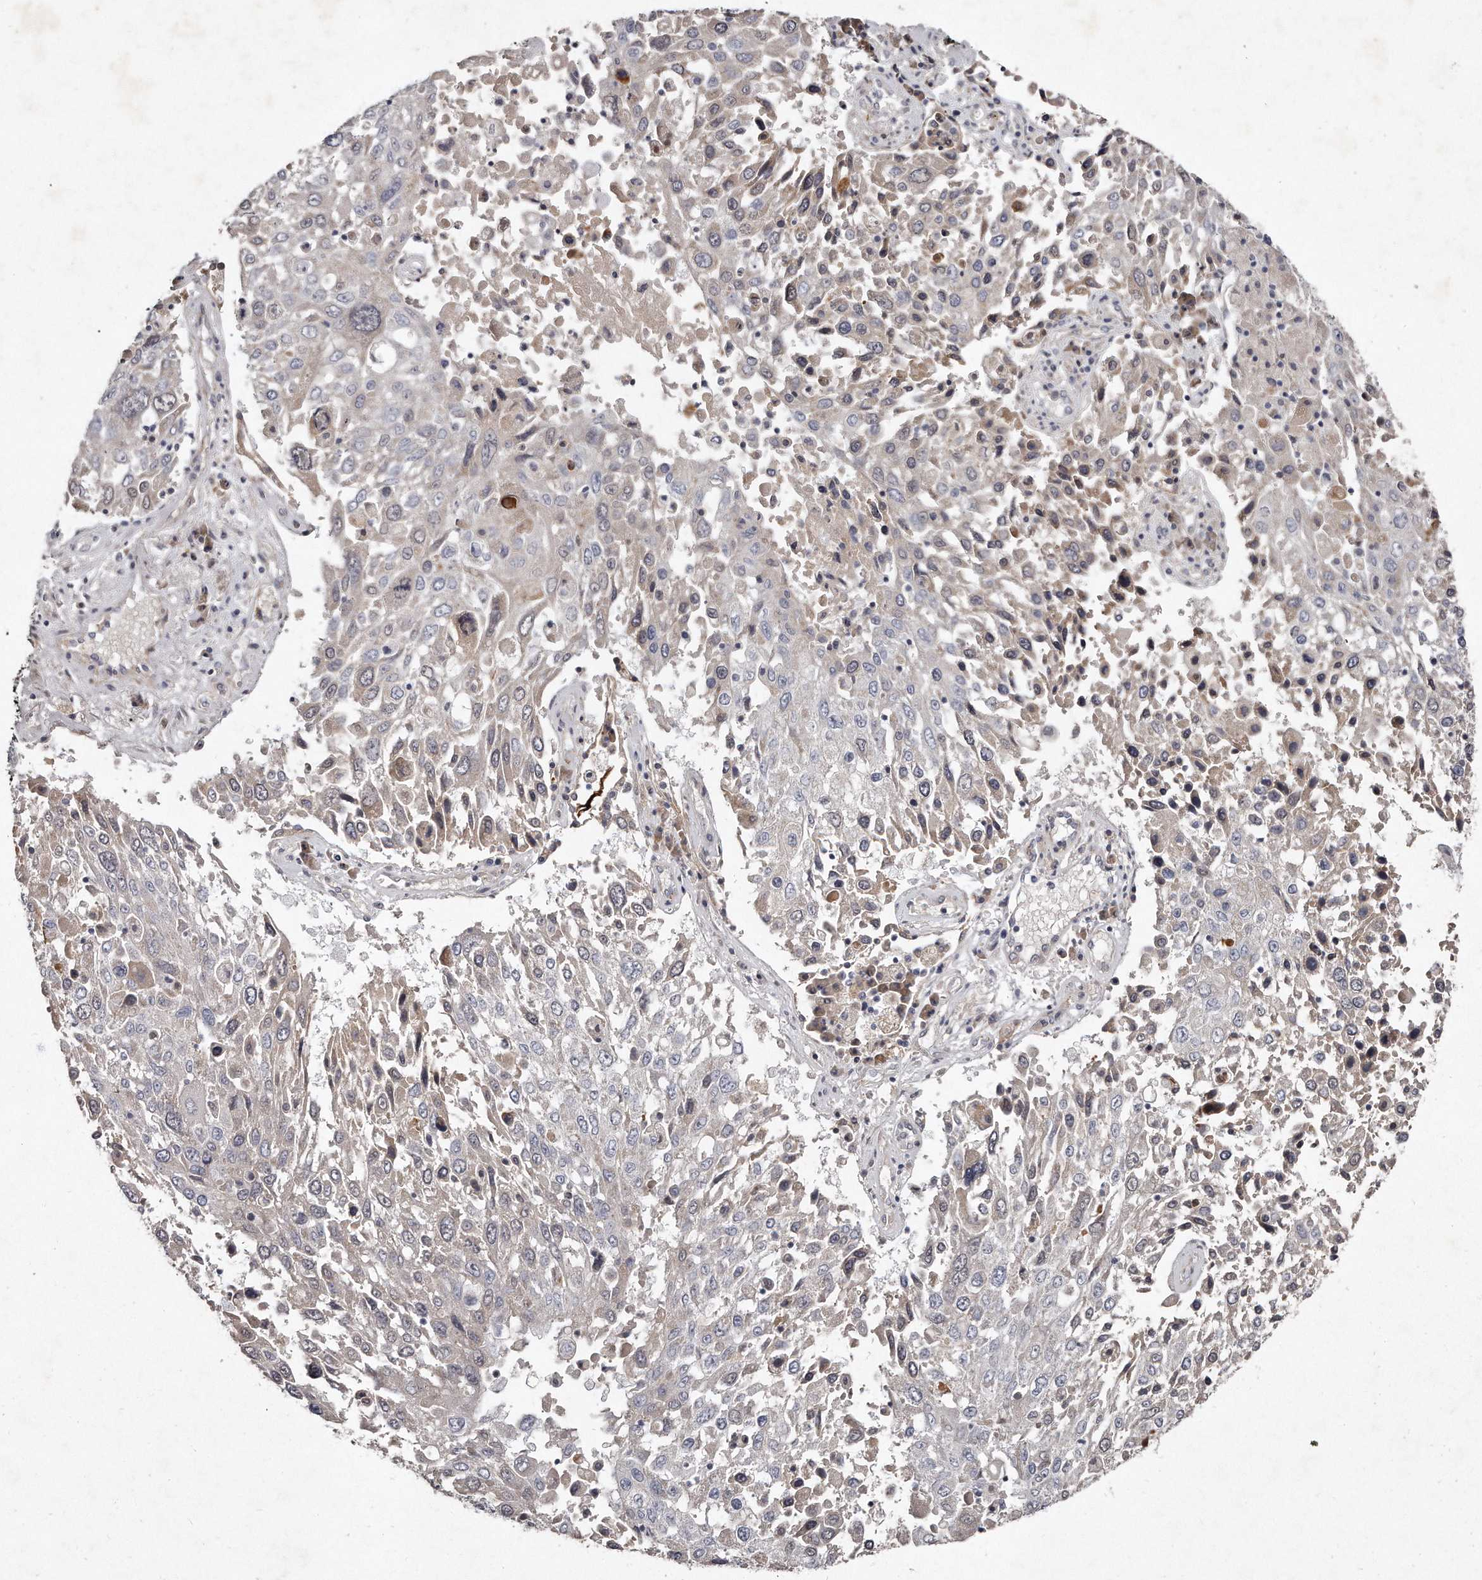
{"staining": {"intensity": "weak", "quantity": "<25%", "location": "cytoplasmic/membranous"}, "tissue": "lung cancer", "cell_type": "Tumor cells", "image_type": "cancer", "snomed": [{"axis": "morphology", "description": "Squamous cell carcinoma, NOS"}, {"axis": "topography", "description": "Lung"}], "caption": "The photomicrograph exhibits no staining of tumor cells in lung cancer (squamous cell carcinoma).", "gene": "TECR", "patient": {"sex": "male", "age": 65}}